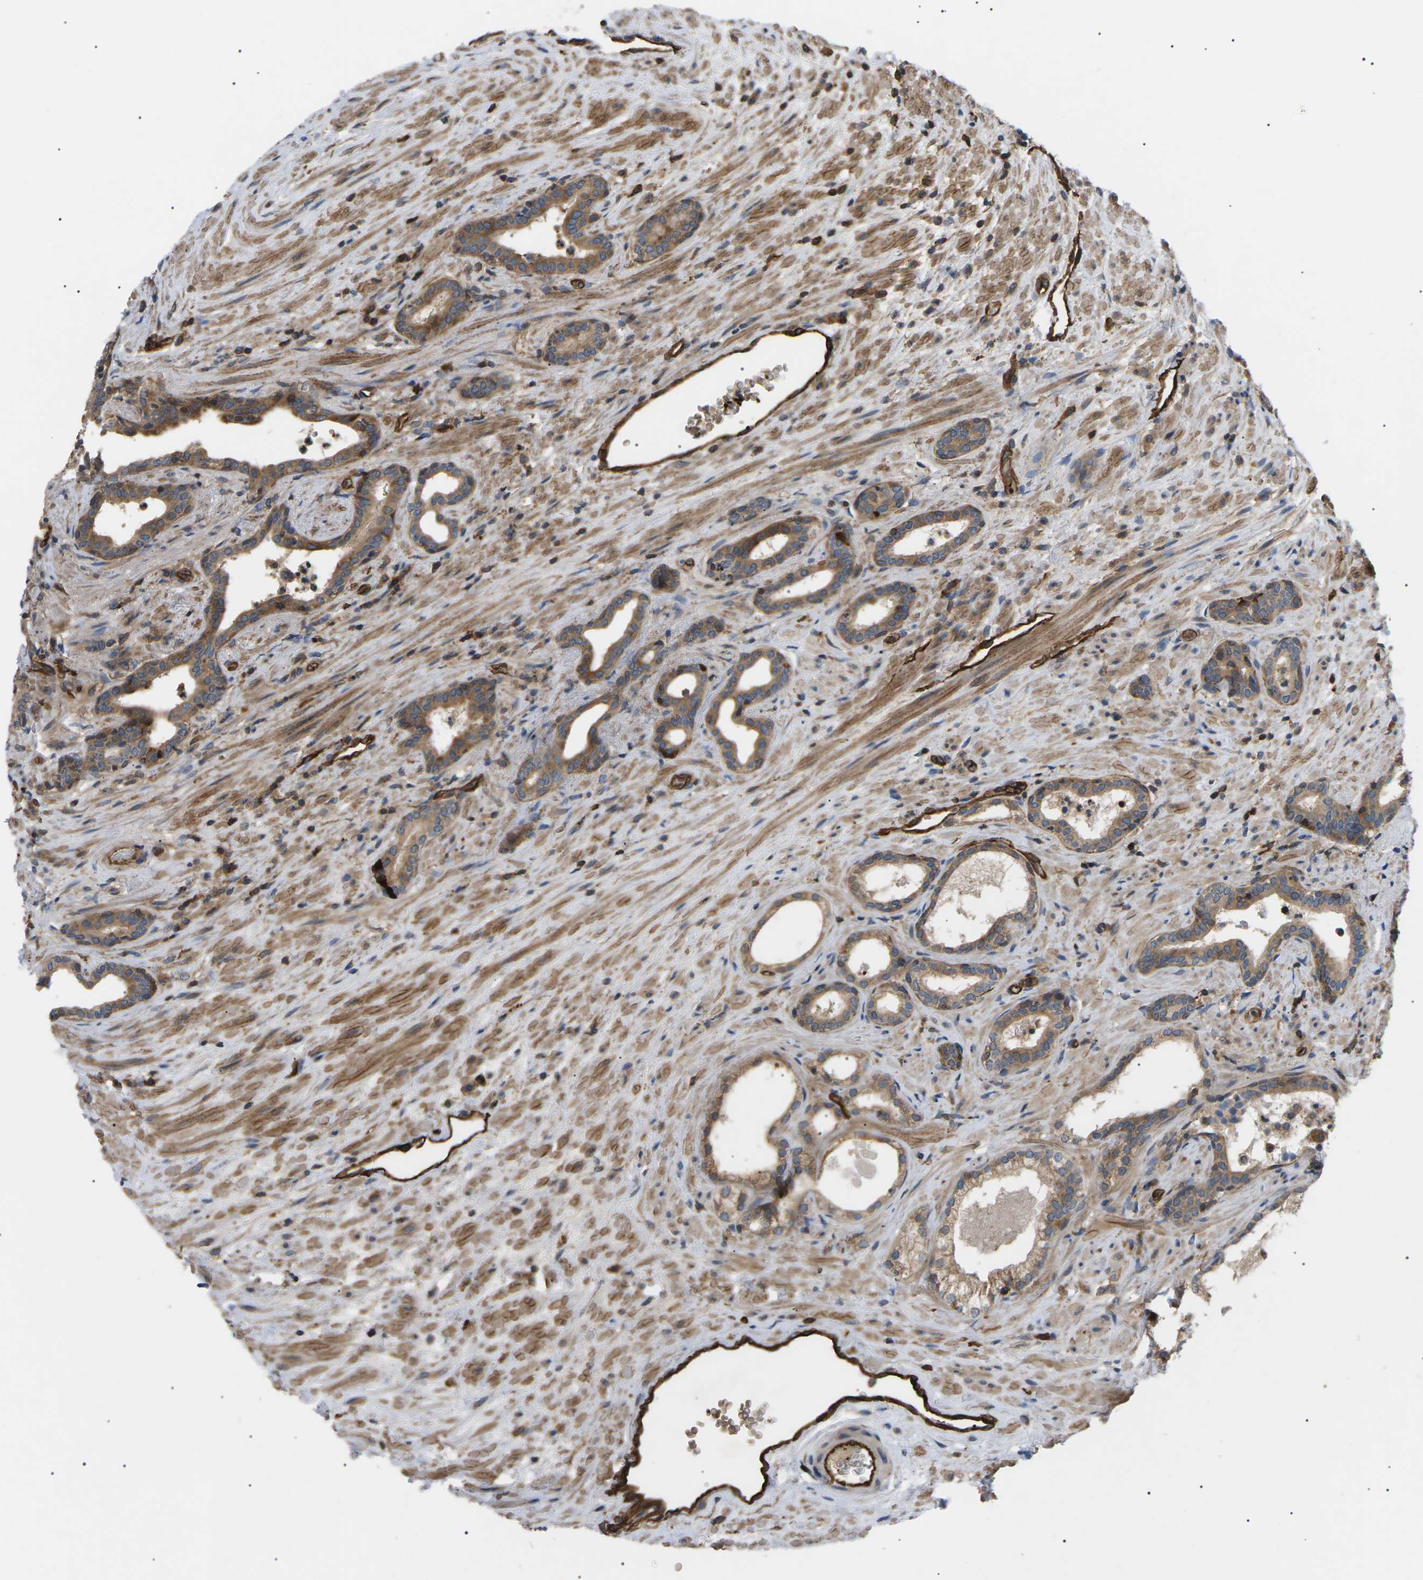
{"staining": {"intensity": "moderate", "quantity": ">75%", "location": "cytoplasmic/membranous"}, "tissue": "prostate cancer", "cell_type": "Tumor cells", "image_type": "cancer", "snomed": [{"axis": "morphology", "description": "Adenocarcinoma, High grade"}, {"axis": "topography", "description": "Prostate"}], "caption": "There is medium levels of moderate cytoplasmic/membranous expression in tumor cells of prostate cancer (high-grade adenocarcinoma), as demonstrated by immunohistochemical staining (brown color).", "gene": "TMTC4", "patient": {"sex": "male", "age": 71}}